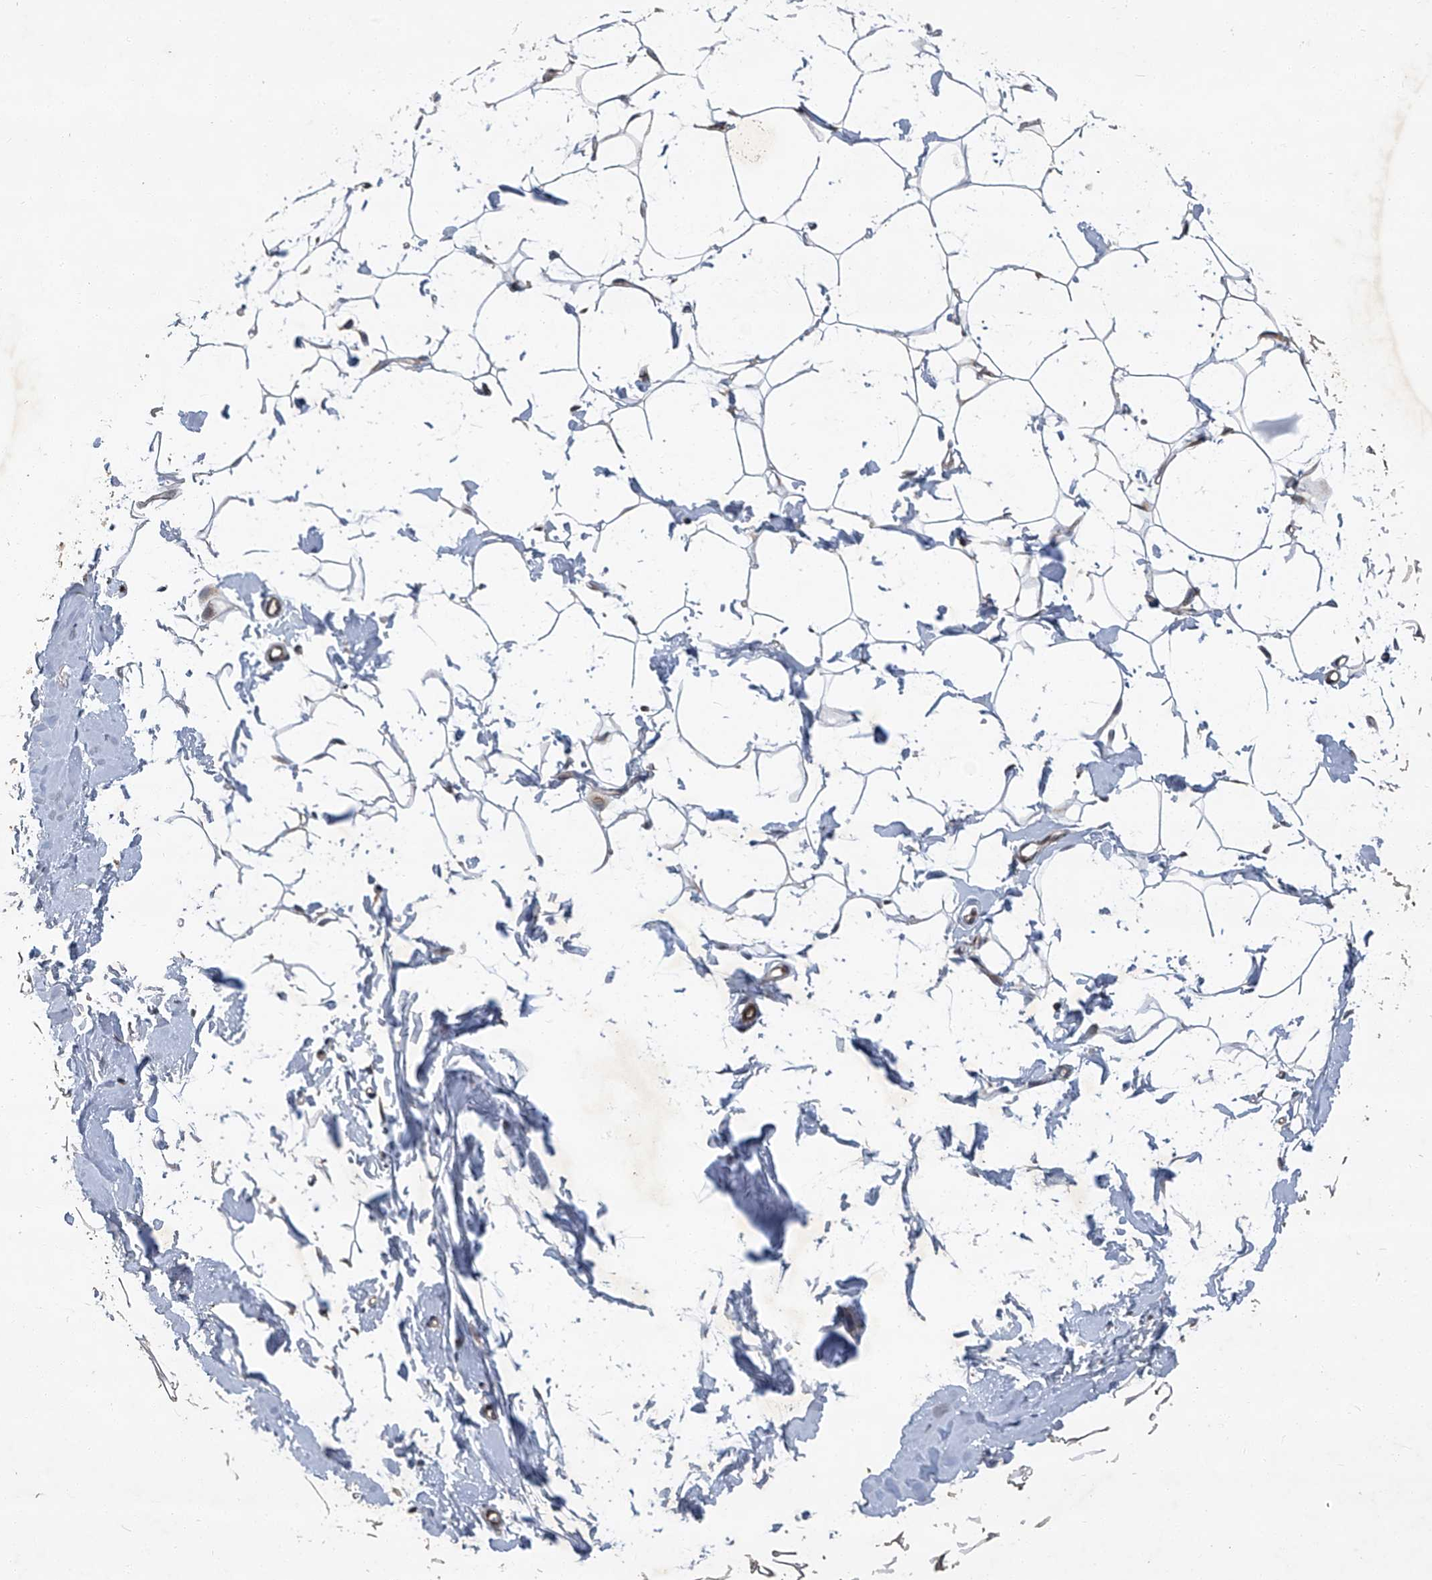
{"staining": {"intensity": "negative", "quantity": "none", "location": "none"}, "tissue": "adipose tissue", "cell_type": "Adipocytes", "image_type": "normal", "snomed": [{"axis": "morphology", "description": "Normal tissue, NOS"}, {"axis": "topography", "description": "Breast"}], "caption": "The histopathology image reveals no significant positivity in adipocytes of adipose tissue. (Brightfield microscopy of DAB IHC at high magnification).", "gene": "GPR132", "patient": {"sex": "female", "age": 23}}